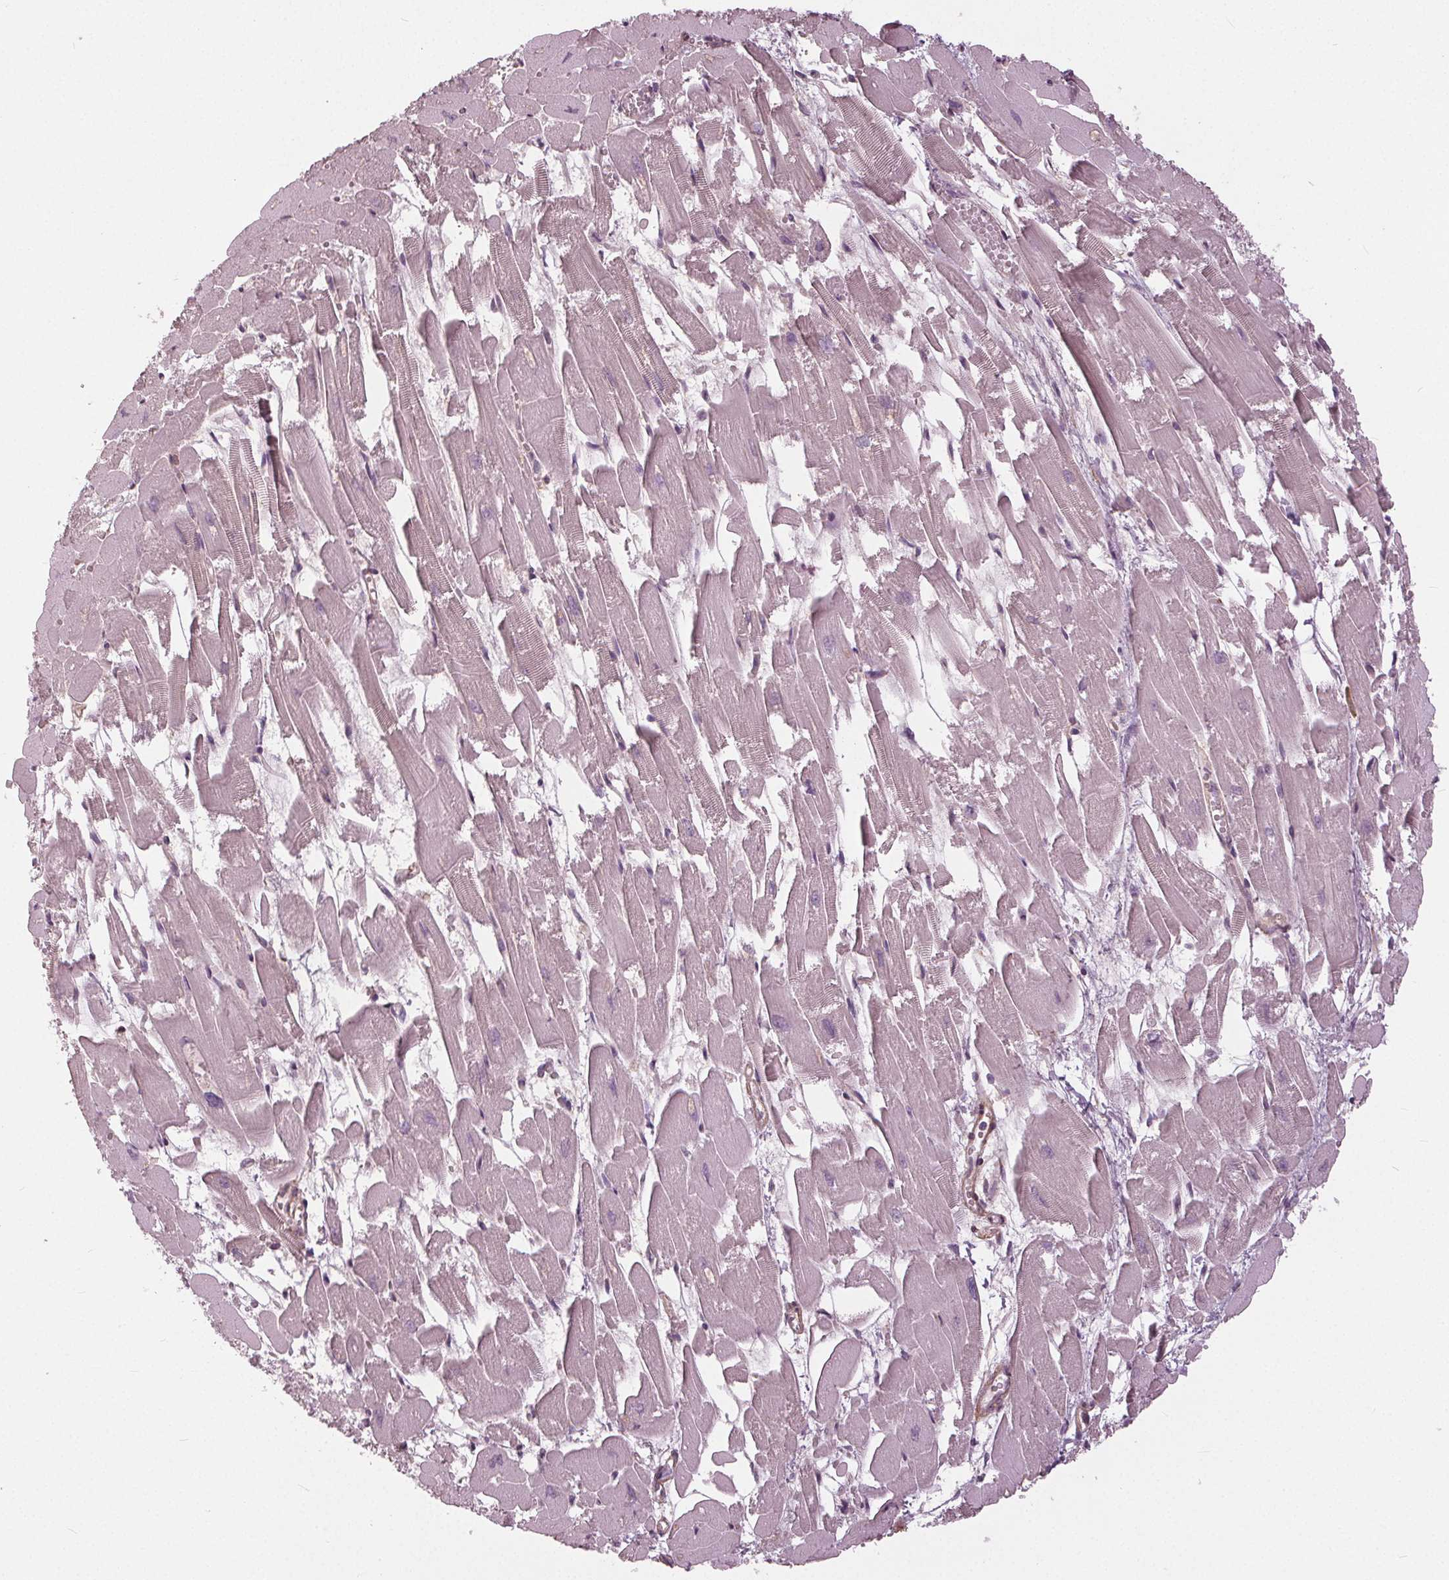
{"staining": {"intensity": "negative", "quantity": "none", "location": "none"}, "tissue": "heart muscle", "cell_type": "Cardiomyocytes", "image_type": "normal", "snomed": [{"axis": "morphology", "description": "Normal tissue, NOS"}, {"axis": "topography", "description": "Heart"}], "caption": "High power microscopy micrograph of an immunohistochemistry (IHC) histopathology image of unremarkable heart muscle, revealing no significant positivity in cardiomyocytes. (Brightfield microscopy of DAB (3,3'-diaminobenzidine) immunohistochemistry at high magnification).", "gene": "KLK13", "patient": {"sex": "female", "age": 52}}